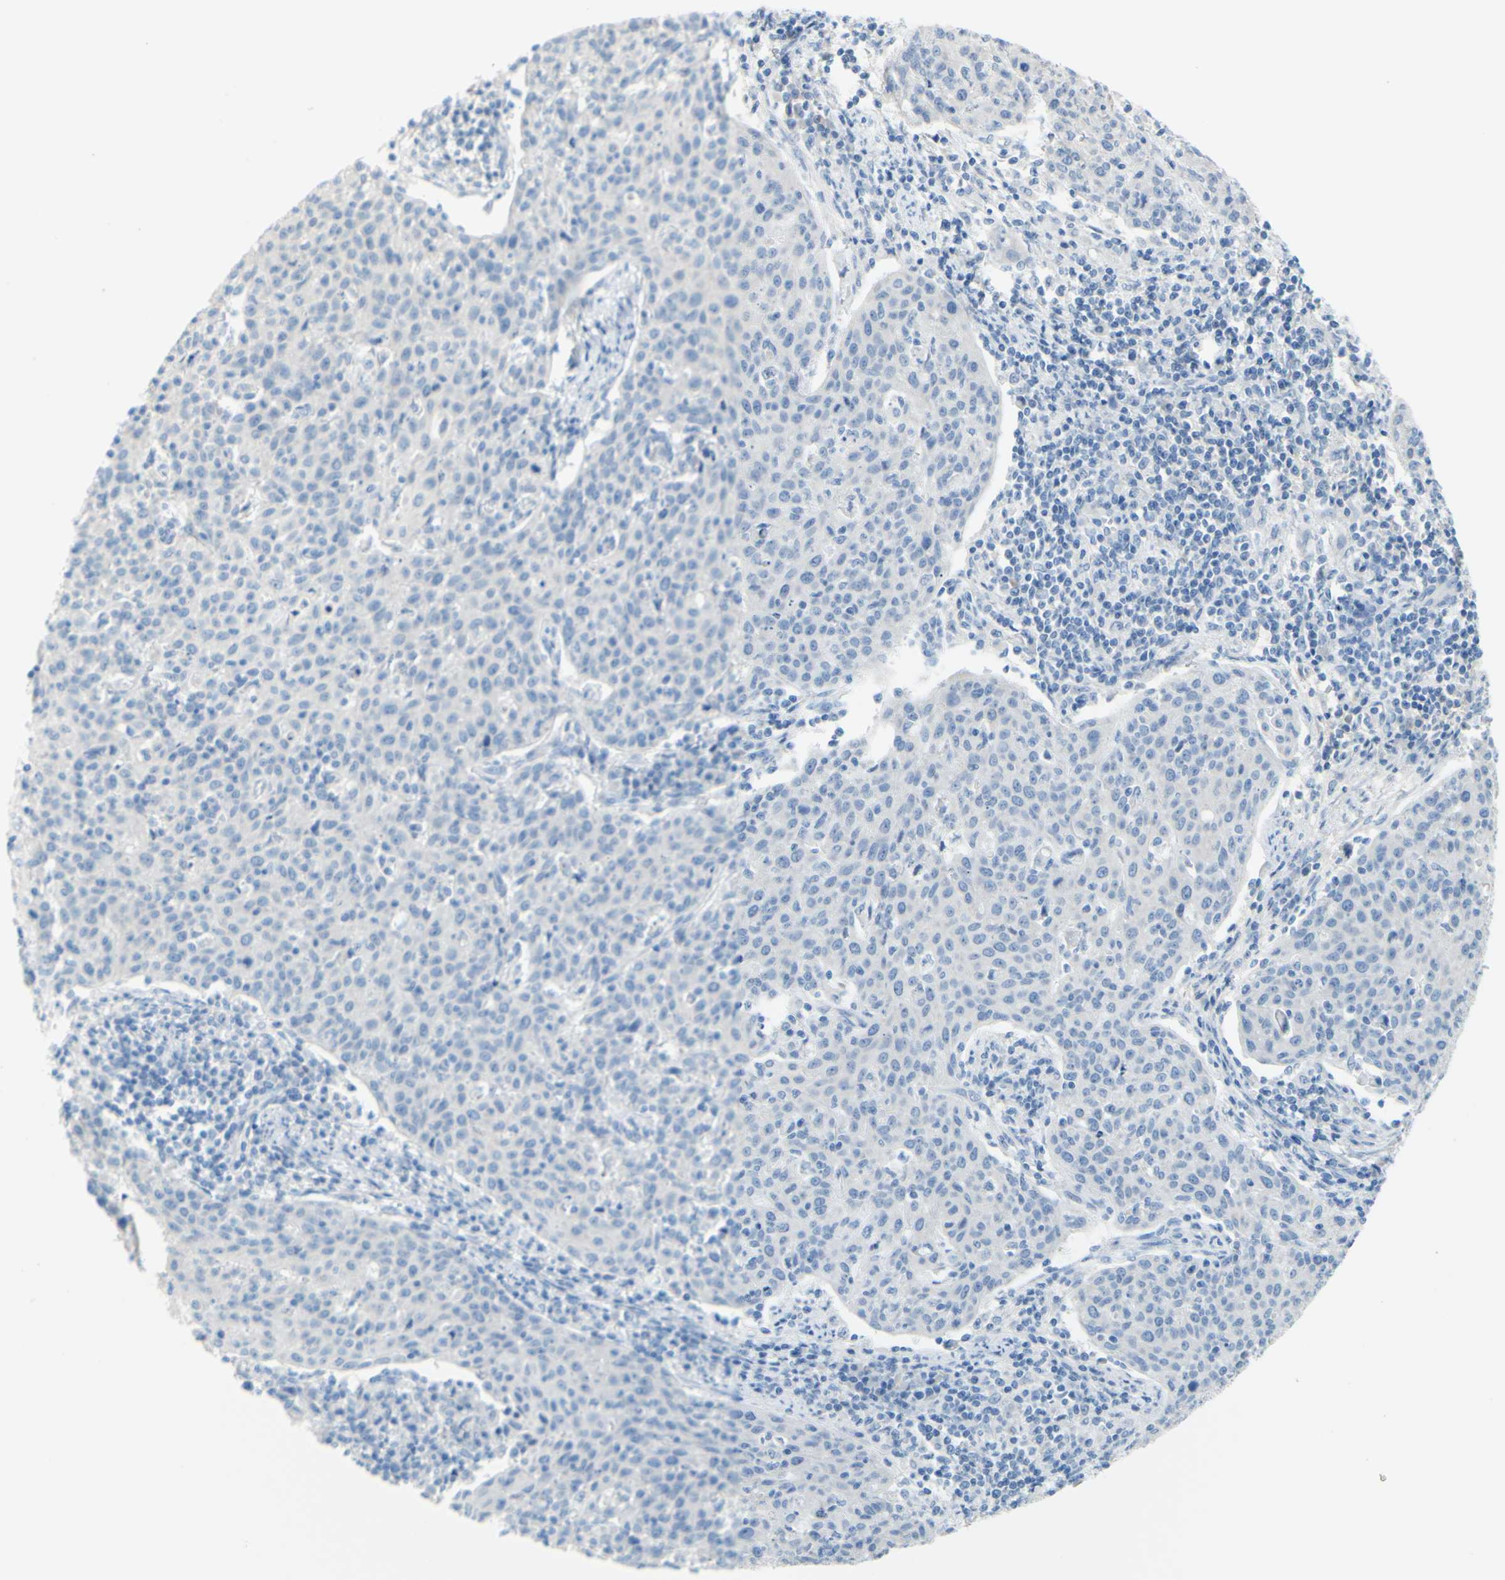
{"staining": {"intensity": "negative", "quantity": "none", "location": "none"}, "tissue": "cervical cancer", "cell_type": "Tumor cells", "image_type": "cancer", "snomed": [{"axis": "morphology", "description": "Squamous cell carcinoma, NOS"}, {"axis": "topography", "description": "Cervix"}], "caption": "This photomicrograph is of cervical cancer stained with immunohistochemistry to label a protein in brown with the nuclei are counter-stained blue. There is no positivity in tumor cells.", "gene": "SLC1A2", "patient": {"sex": "female", "age": 38}}